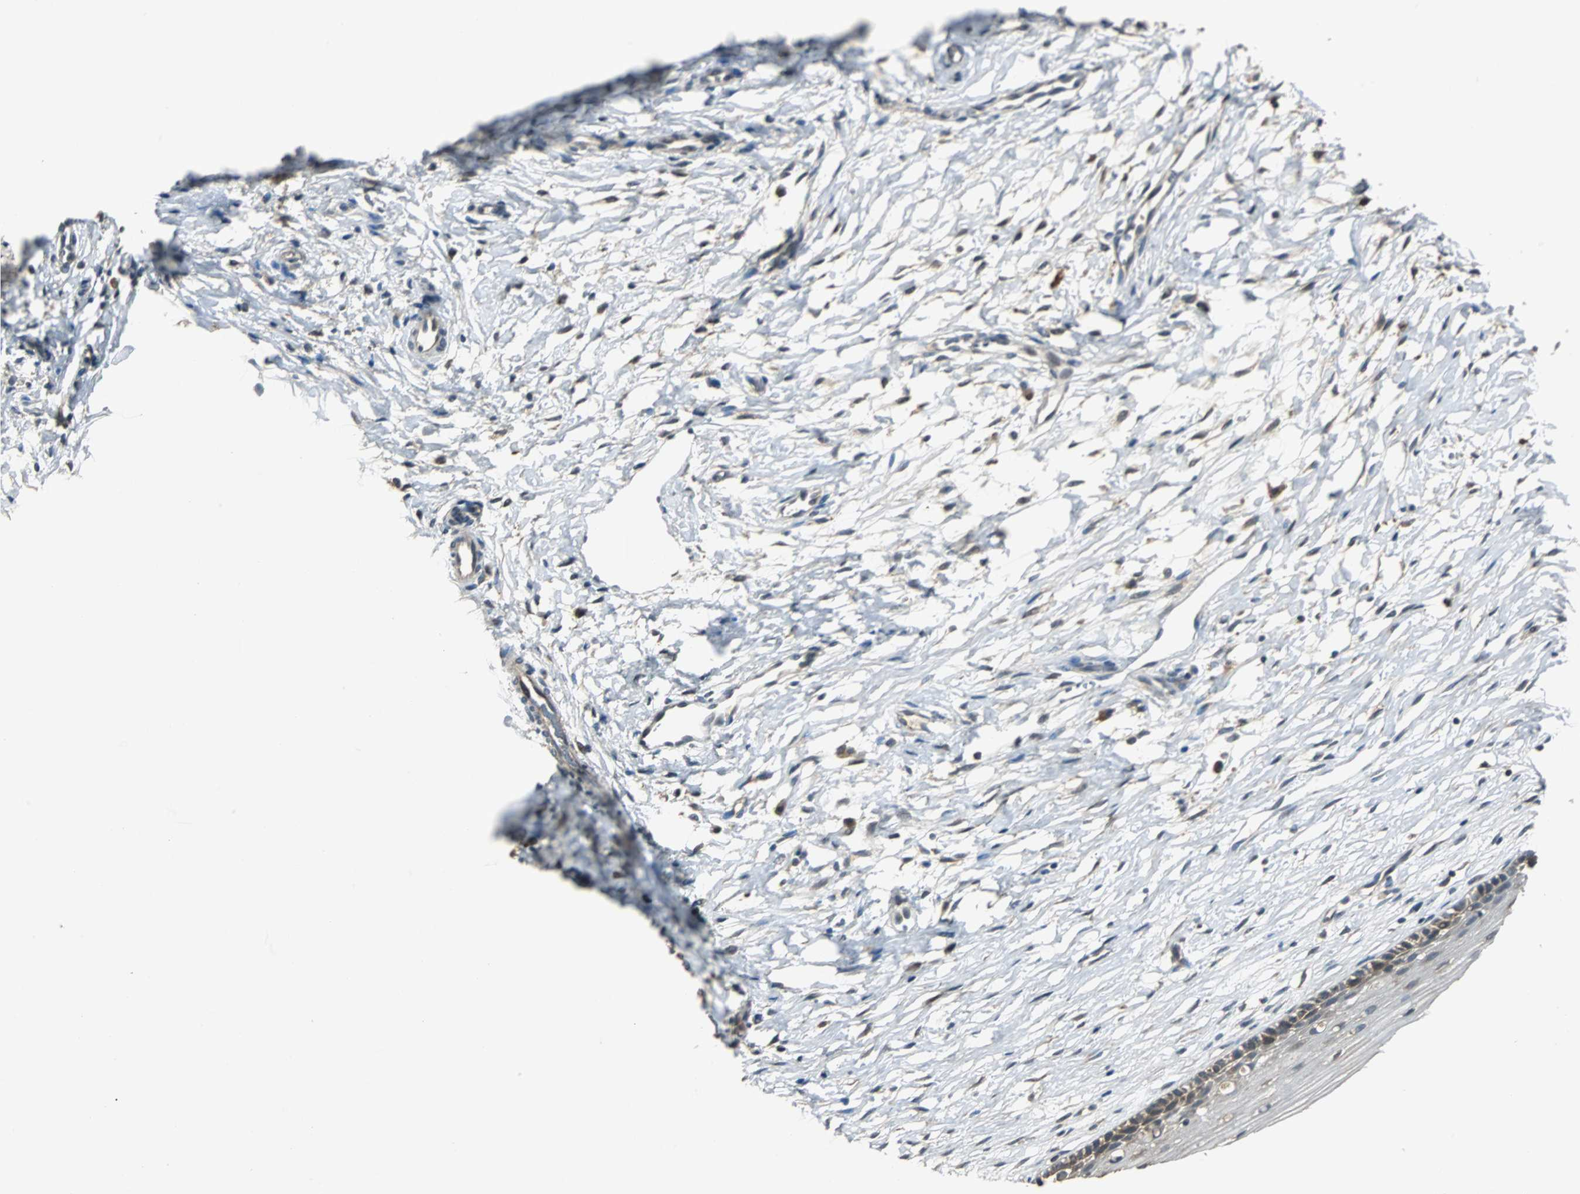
{"staining": {"intensity": "strong", "quantity": ">75%", "location": "cytoplasmic/membranous,nuclear"}, "tissue": "cervix", "cell_type": "Glandular cells", "image_type": "normal", "snomed": [{"axis": "morphology", "description": "Normal tissue, NOS"}, {"axis": "topography", "description": "Cervix"}], "caption": "High-power microscopy captured an immunohistochemistry (IHC) image of unremarkable cervix, revealing strong cytoplasmic/membranous,nuclear positivity in about >75% of glandular cells.", "gene": "ABHD2", "patient": {"sex": "female", "age": 46}}